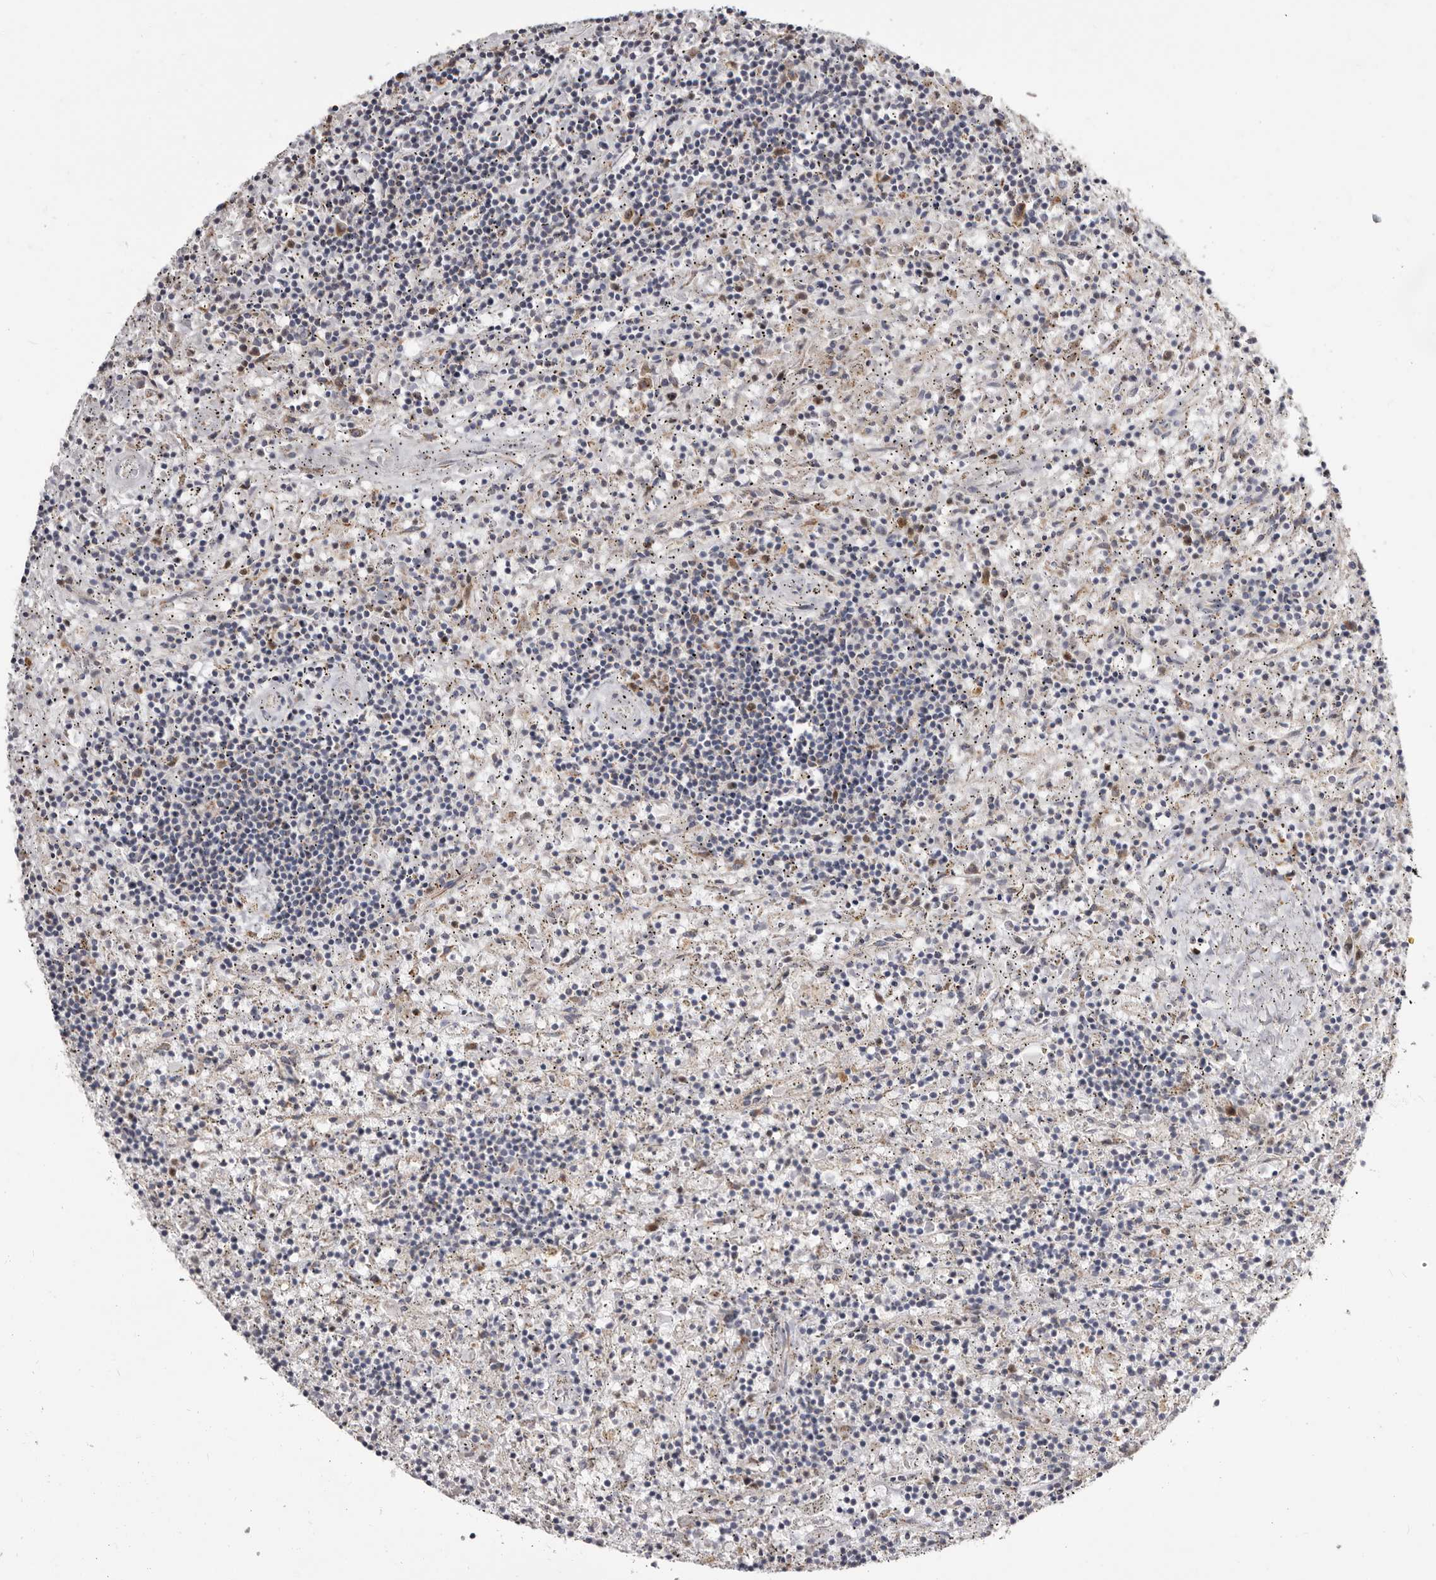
{"staining": {"intensity": "negative", "quantity": "none", "location": "none"}, "tissue": "lymphoma", "cell_type": "Tumor cells", "image_type": "cancer", "snomed": [{"axis": "morphology", "description": "Malignant lymphoma, non-Hodgkin's type, Low grade"}, {"axis": "topography", "description": "Spleen"}], "caption": "This histopathology image is of lymphoma stained with immunohistochemistry to label a protein in brown with the nuclei are counter-stained blue. There is no positivity in tumor cells.", "gene": "SMC4", "patient": {"sex": "male", "age": 76}}